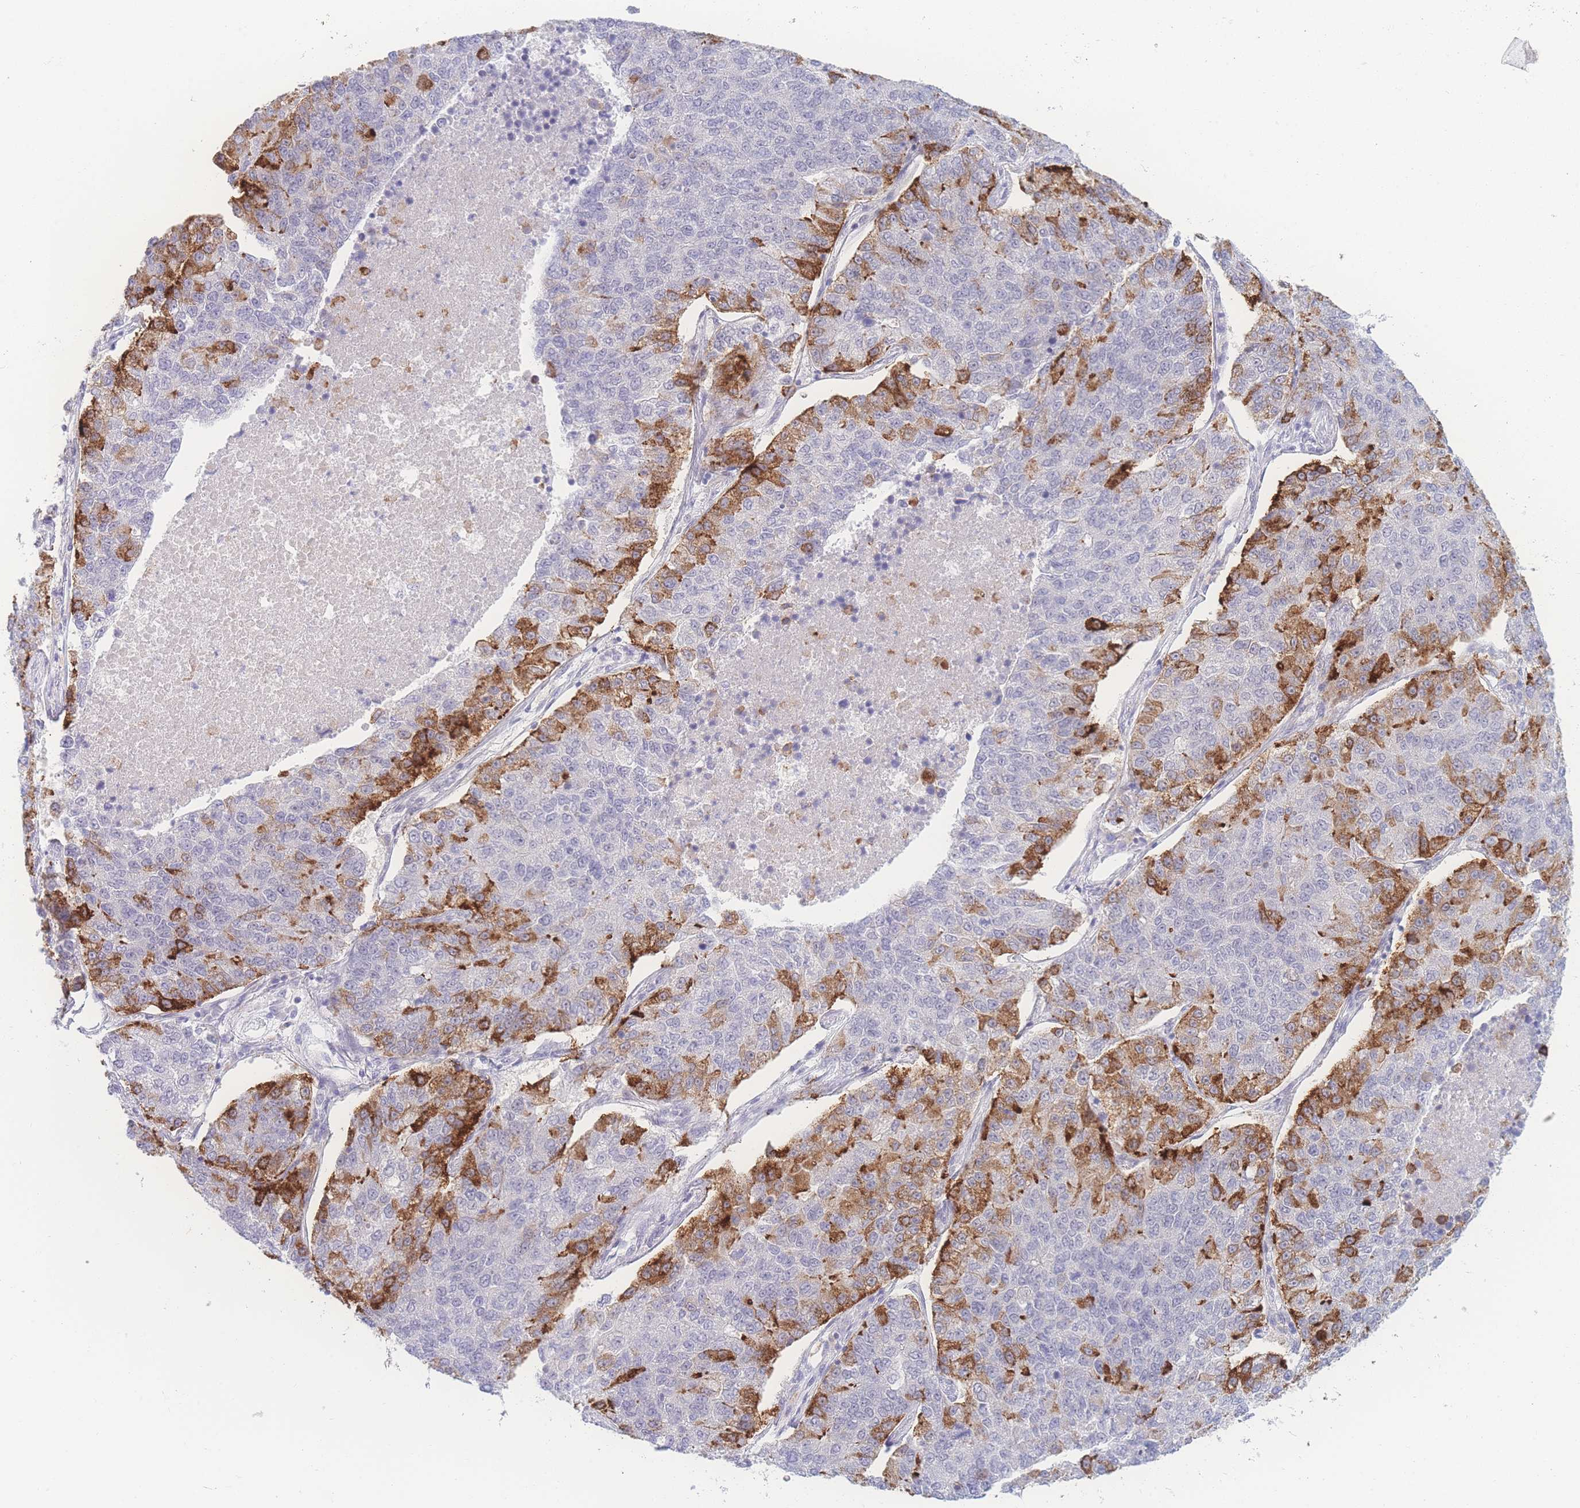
{"staining": {"intensity": "strong", "quantity": "<25%", "location": "cytoplasmic/membranous"}, "tissue": "lung cancer", "cell_type": "Tumor cells", "image_type": "cancer", "snomed": [{"axis": "morphology", "description": "Adenocarcinoma, NOS"}, {"axis": "topography", "description": "Lung"}], "caption": "Lung cancer was stained to show a protein in brown. There is medium levels of strong cytoplasmic/membranous staining in approximately <25% of tumor cells. (DAB = brown stain, brightfield microscopy at high magnification).", "gene": "PRSS22", "patient": {"sex": "male", "age": 49}}